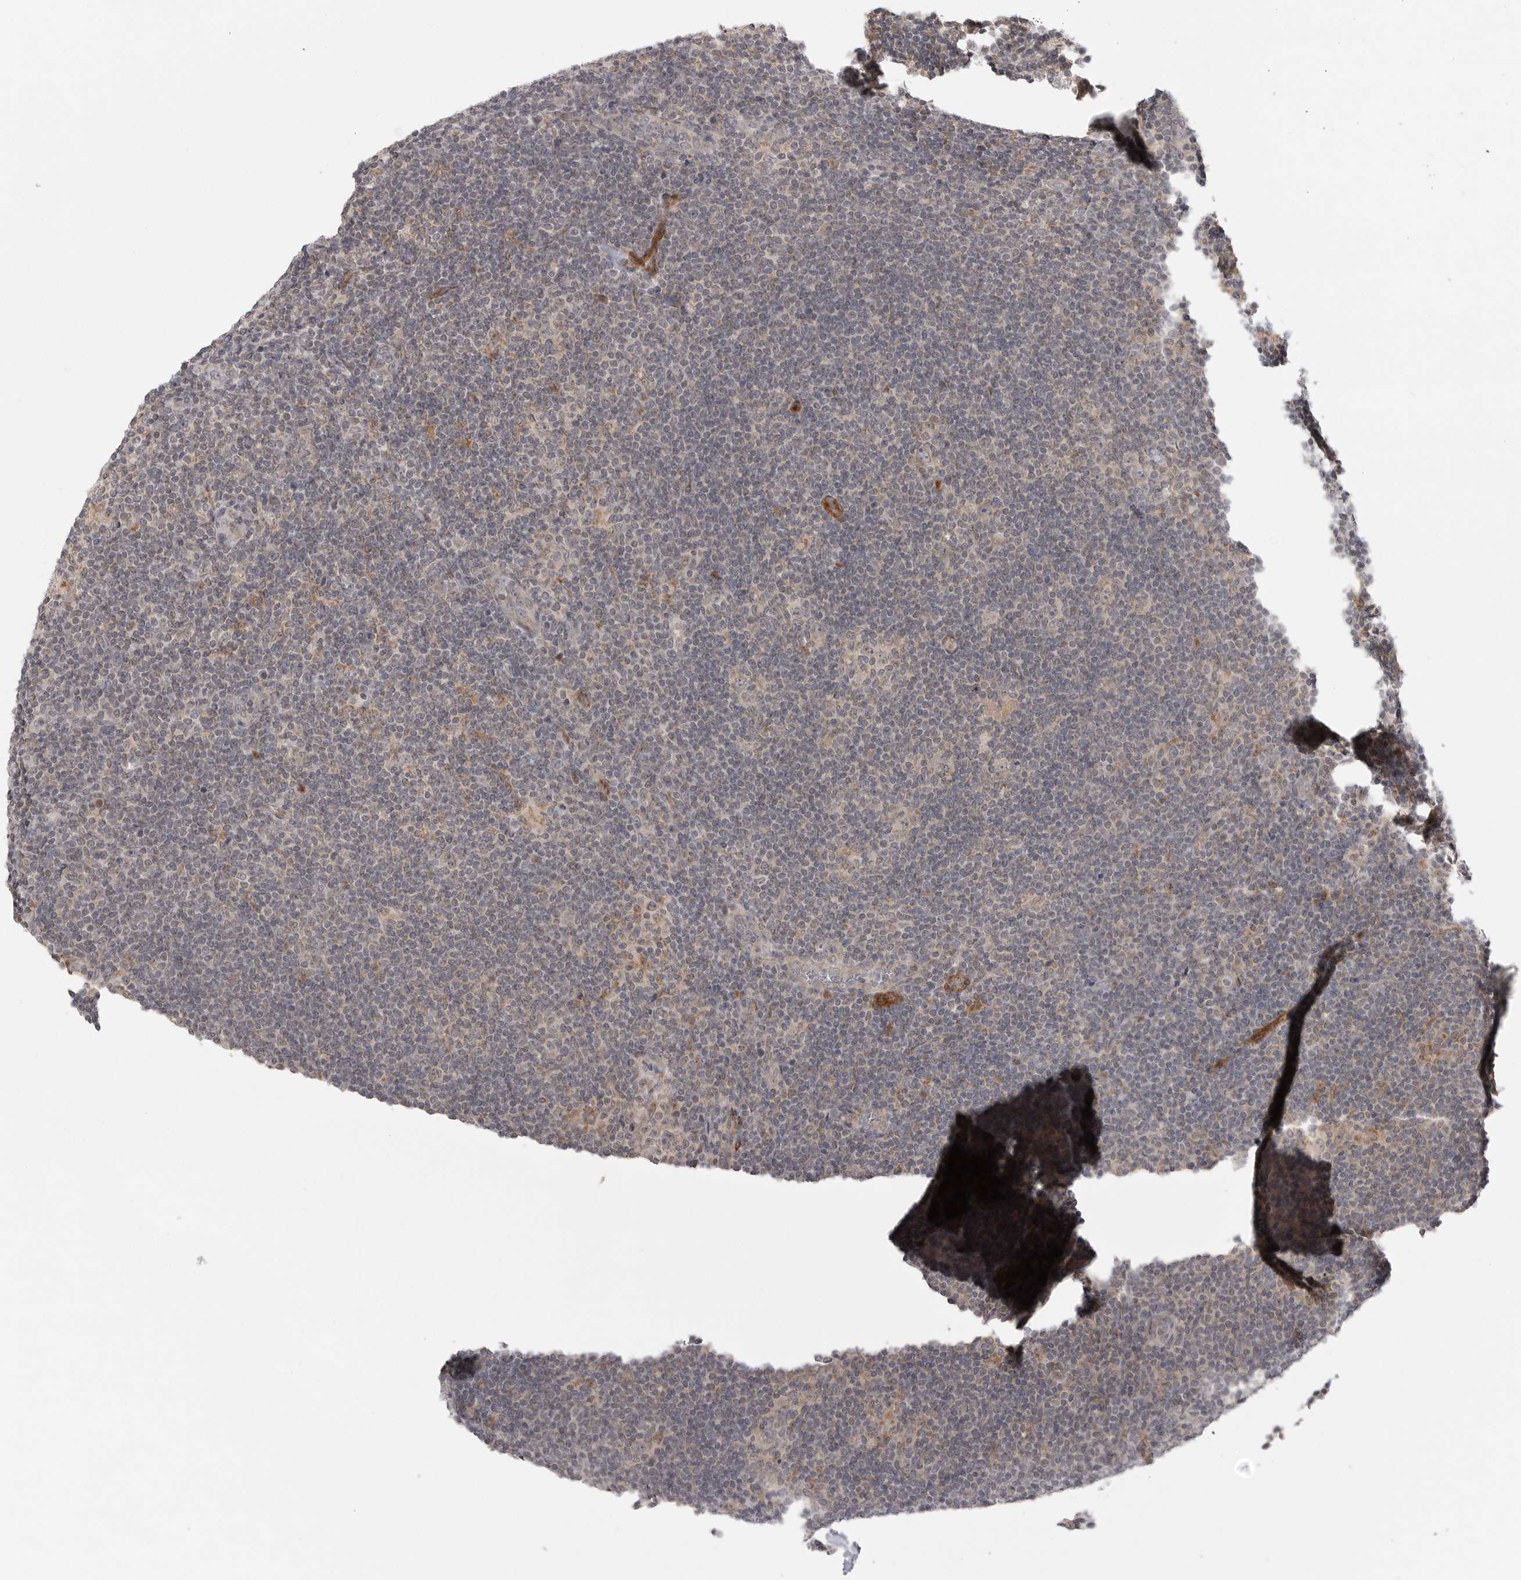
{"staining": {"intensity": "weak", "quantity": "<25%", "location": "nuclear"}, "tissue": "lymphoma", "cell_type": "Tumor cells", "image_type": "cancer", "snomed": [{"axis": "morphology", "description": "Hodgkin's disease, NOS"}, {"axis": "topography", "description": "Lymph node"}], "caption": "A high-resolution image shows immunohistochemistry (IHC) staining of lymphoma, which exhibits no significant expression in tumor cells.", "gene": "TUT4", "patient": {"sex": "female", "age": 57}}